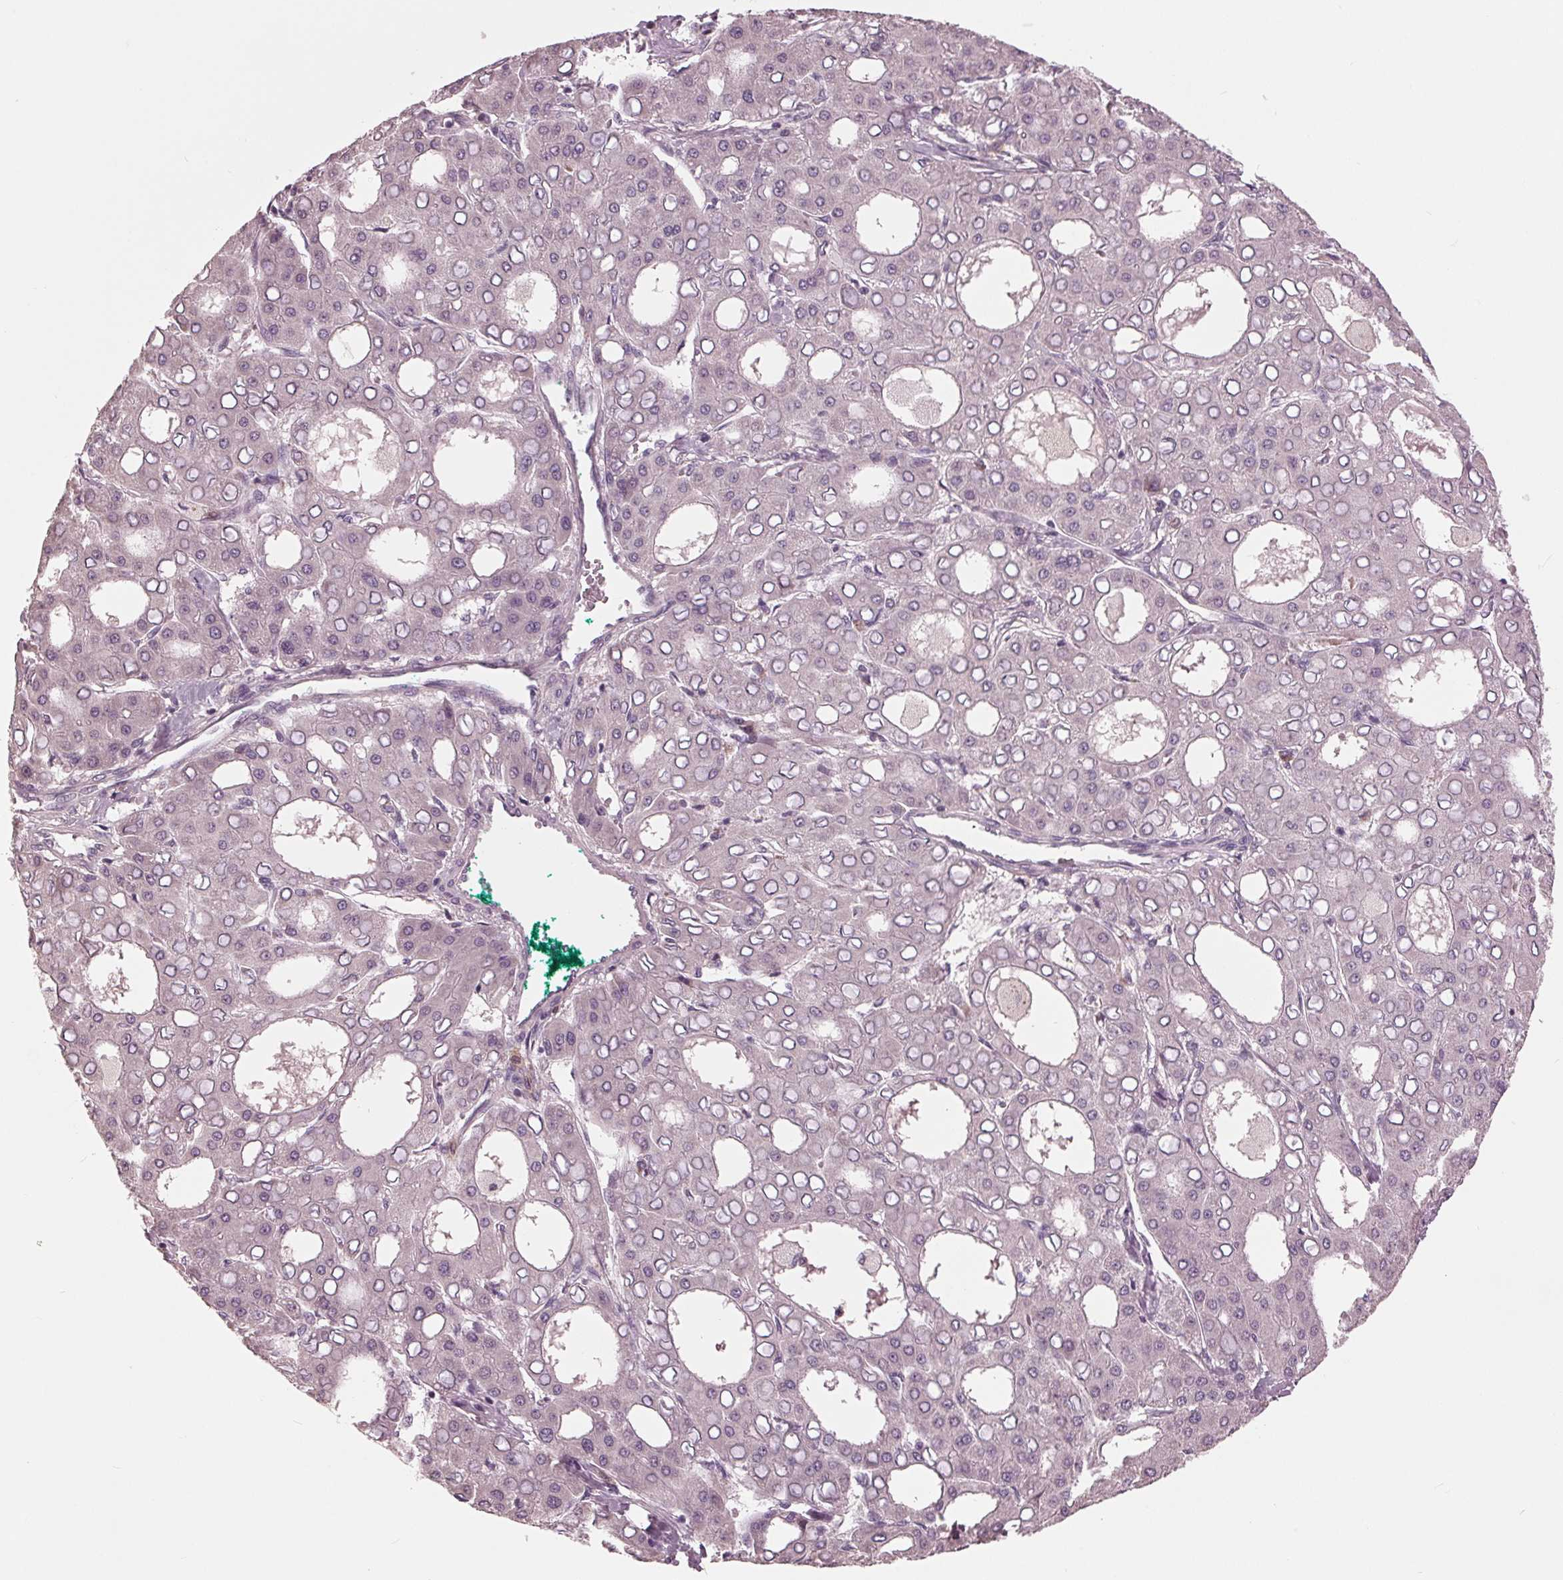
{"staining": {"intensity": "negative", "quantity": "none", "location": "none"}, "tissue": "liver cancer", "cell_type": "Tumor cells", "image_type": "cancer", "snomed": [{"axis": "morphology", "description": "Carcinoma, Hepatocellular, NOS"}, {"axis": "topography", "description": "Liver"}], "caption": "The histopathology image exhibits no staining of tumor cells in hepatocellular carcinoma (liver). (DAB IHC with hematoxylin counter stain).", "gene": "SIGLEC6", "patient": {"sex": "male", "age": 65}}